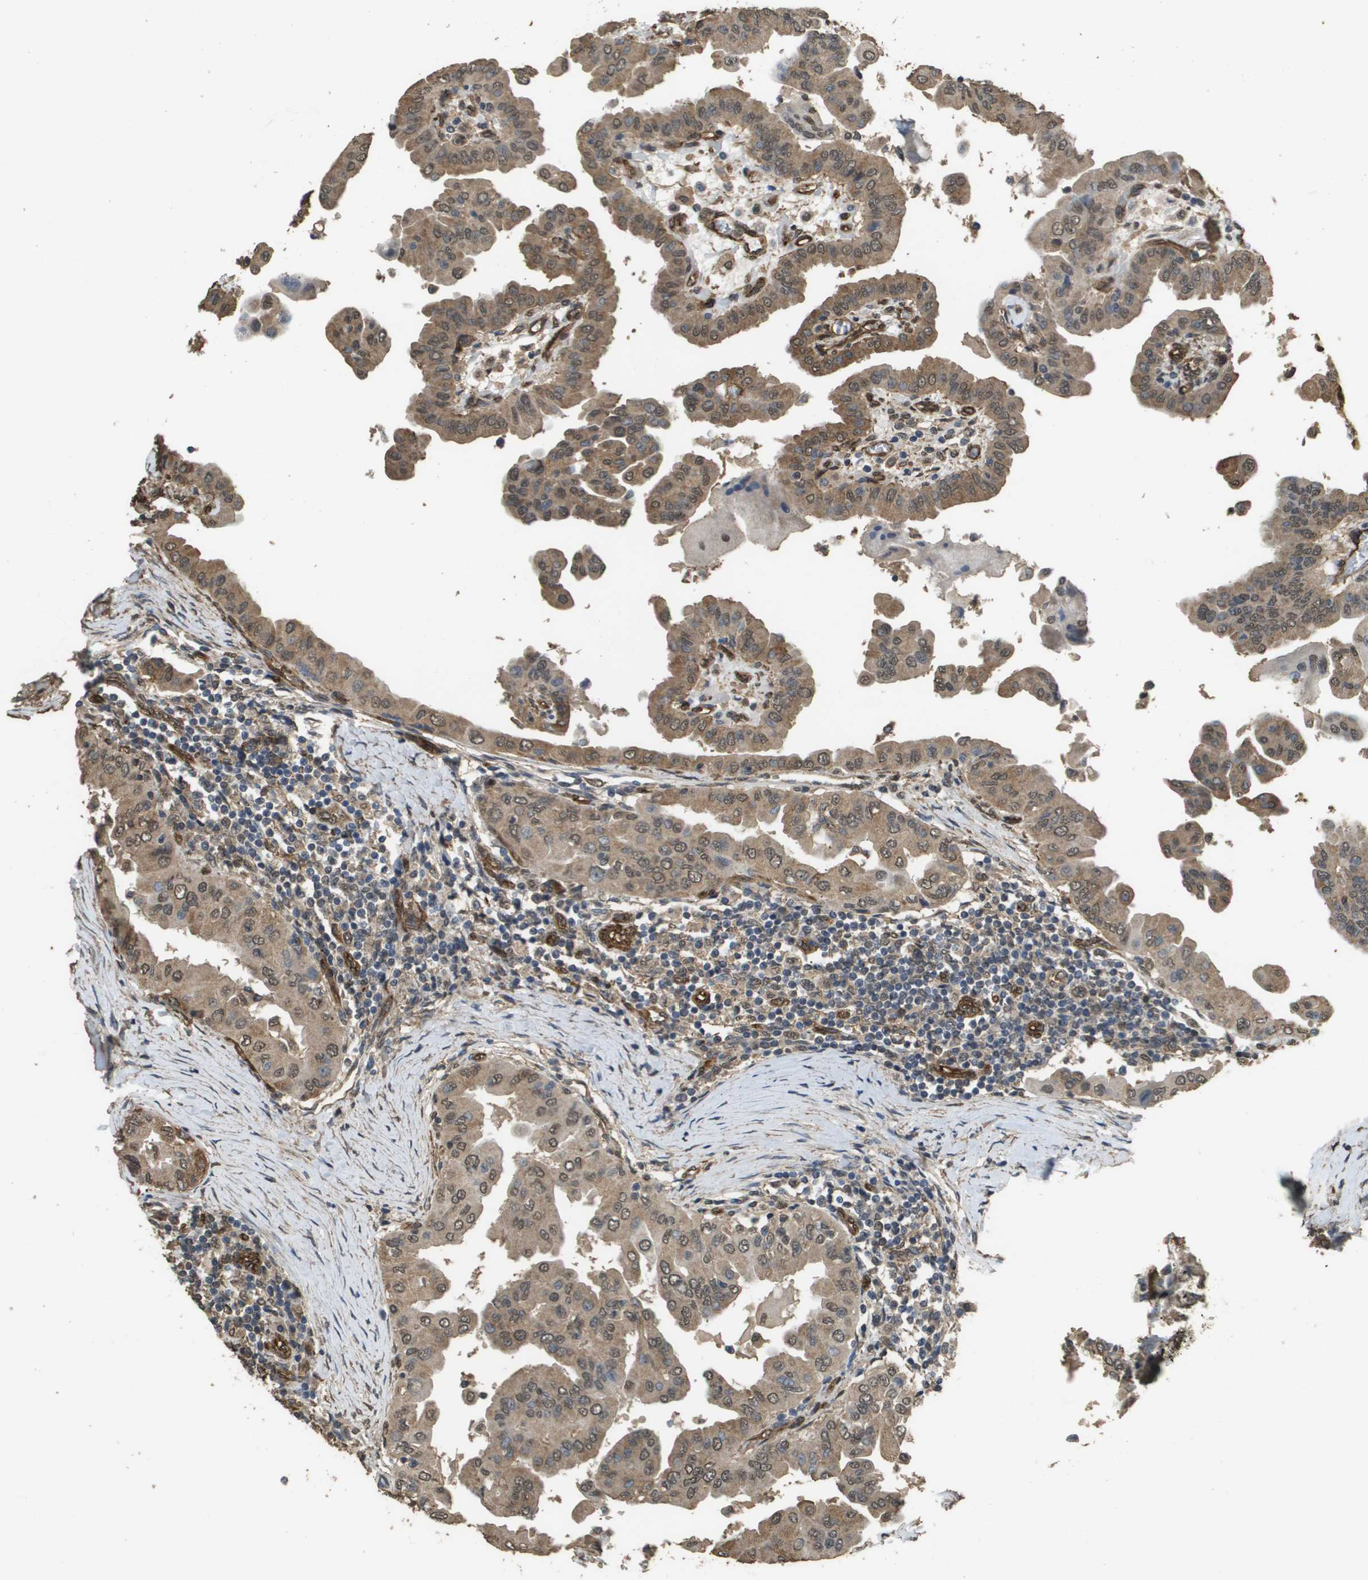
{"staining": {"intensity": "moderate", "quantity": ">75%", "location": "cytoplasmic/membranous,nuclear"}, "tissue": "thyroid cancer", "cell_type": "Tumor cells", "image_type": "cancer", "snomed": [{"axis": "morphology", "description": "Papillary adenocarcinoma, NOS"}, {"axis": "topography", "description": "Thyroid gland"}], "caption": "Tumor cells reveal medium levels of moderate cytoplasmic/membranous and nuclear positivity in approximately >75% of cells in human thyroid cancer (papillary adenocarcinoma). (Stains: DAB in brown, nuclei in blue, Microscopy: brightfield microscopy at high magnification).", "gene": "AAMP", "patient": {"sex": "male", "age": 33}}